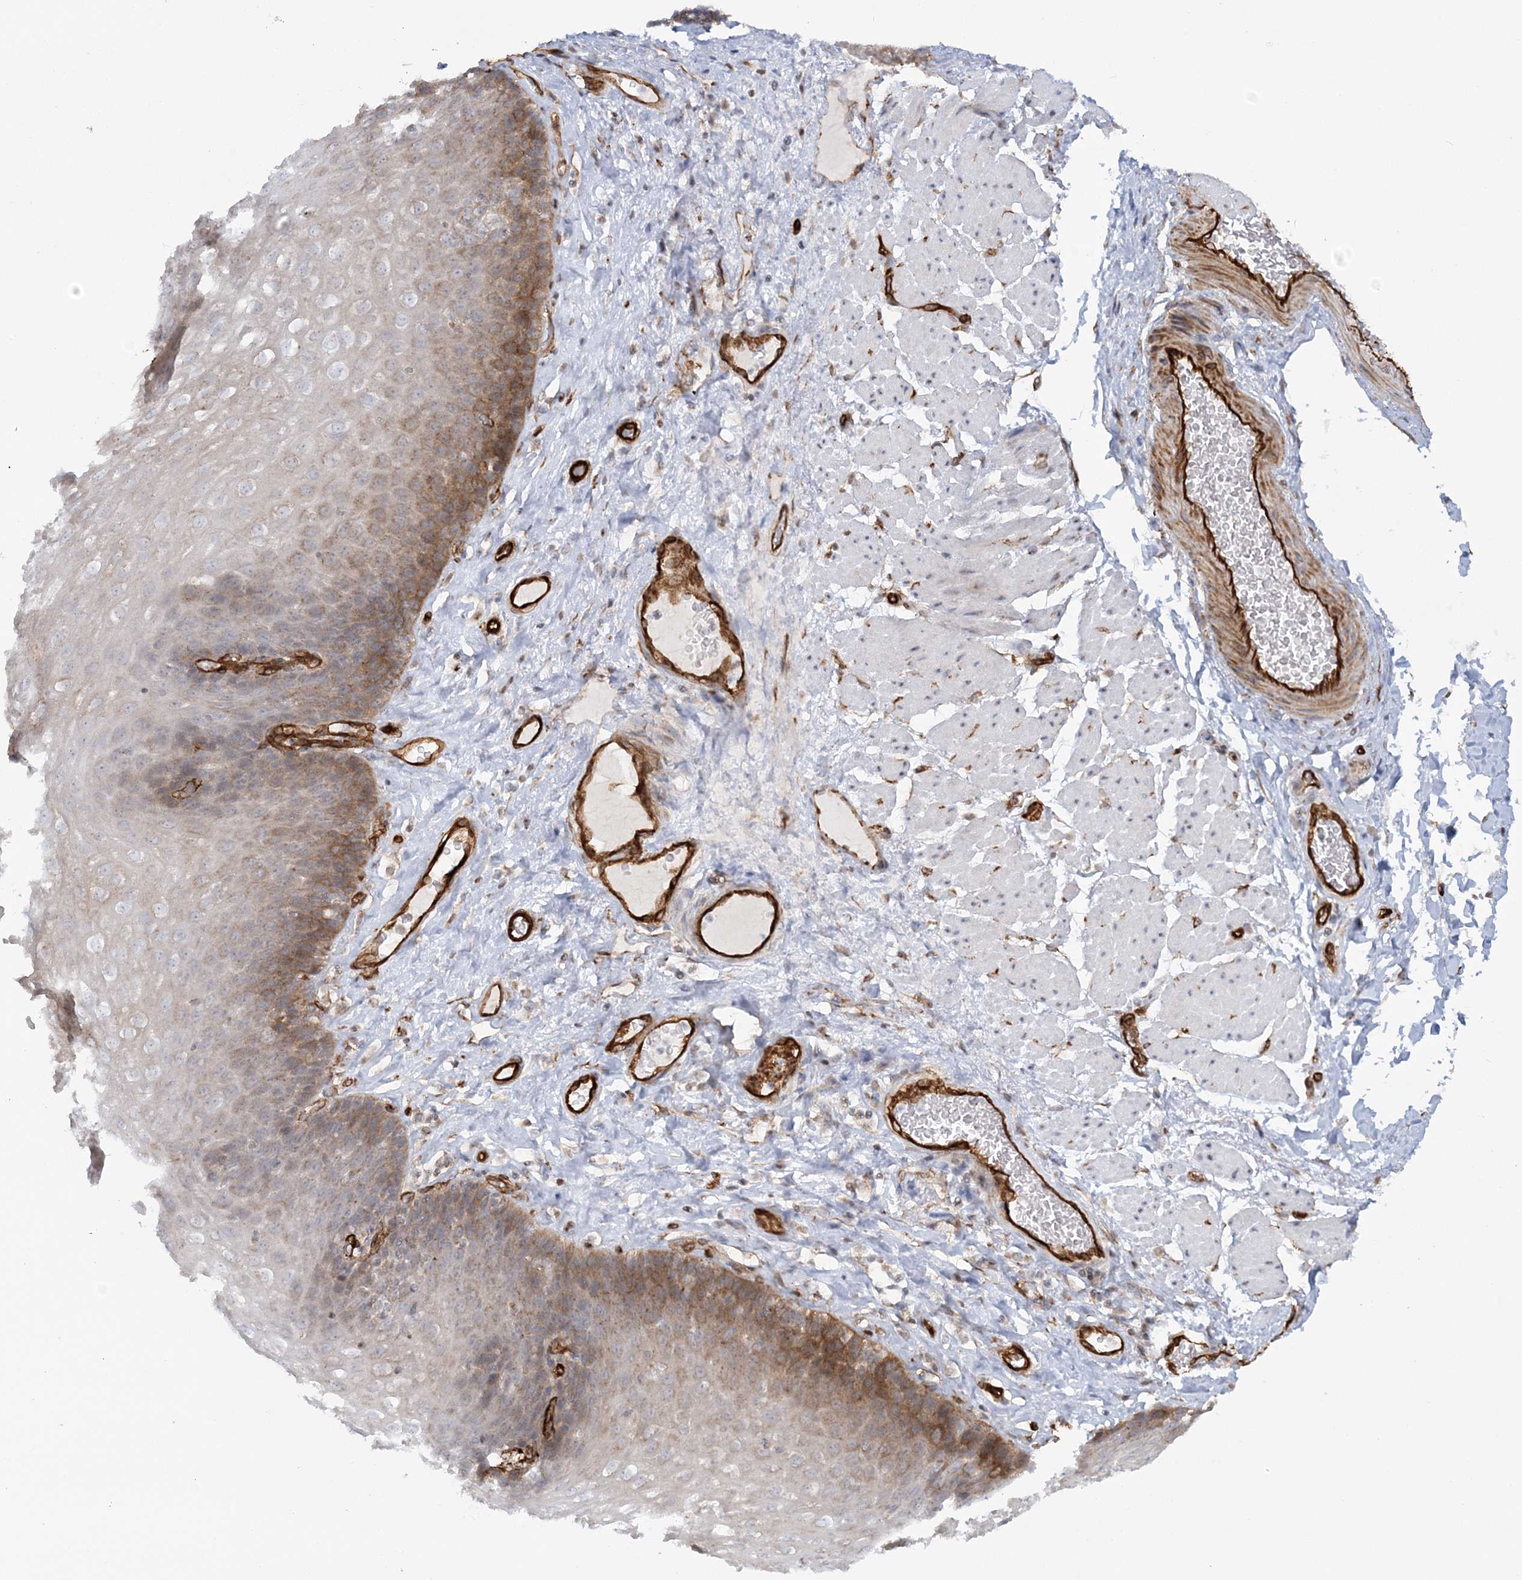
{"staining": {"intensity": "moderate", "quantity": "<25%", "location": "cytoplasmic/membranous"}, "tissue": "esophagus", "cell_type": "Squamous epithelial cells", "image_type": "normal", "snomed": [{"axis": "morphology", "description": "Normal tissue, NOS"}, {"axis": "topography", "description": "Esophagus"}], "caption": "A photomicrograph of human esophagus stained for a protein reveals moderate cytoplasmic/membranous brown staining in squamous epithelial cells. The staining was performed using DAB (3,3'-diaminobenzidine) to visualize the protein expression in brown, while the nuclei were stained in blue with hematoxylin (Magnification: 20x).", "gene": "AFAP1L2", "patient": {"sex": "female", "age": 66}}